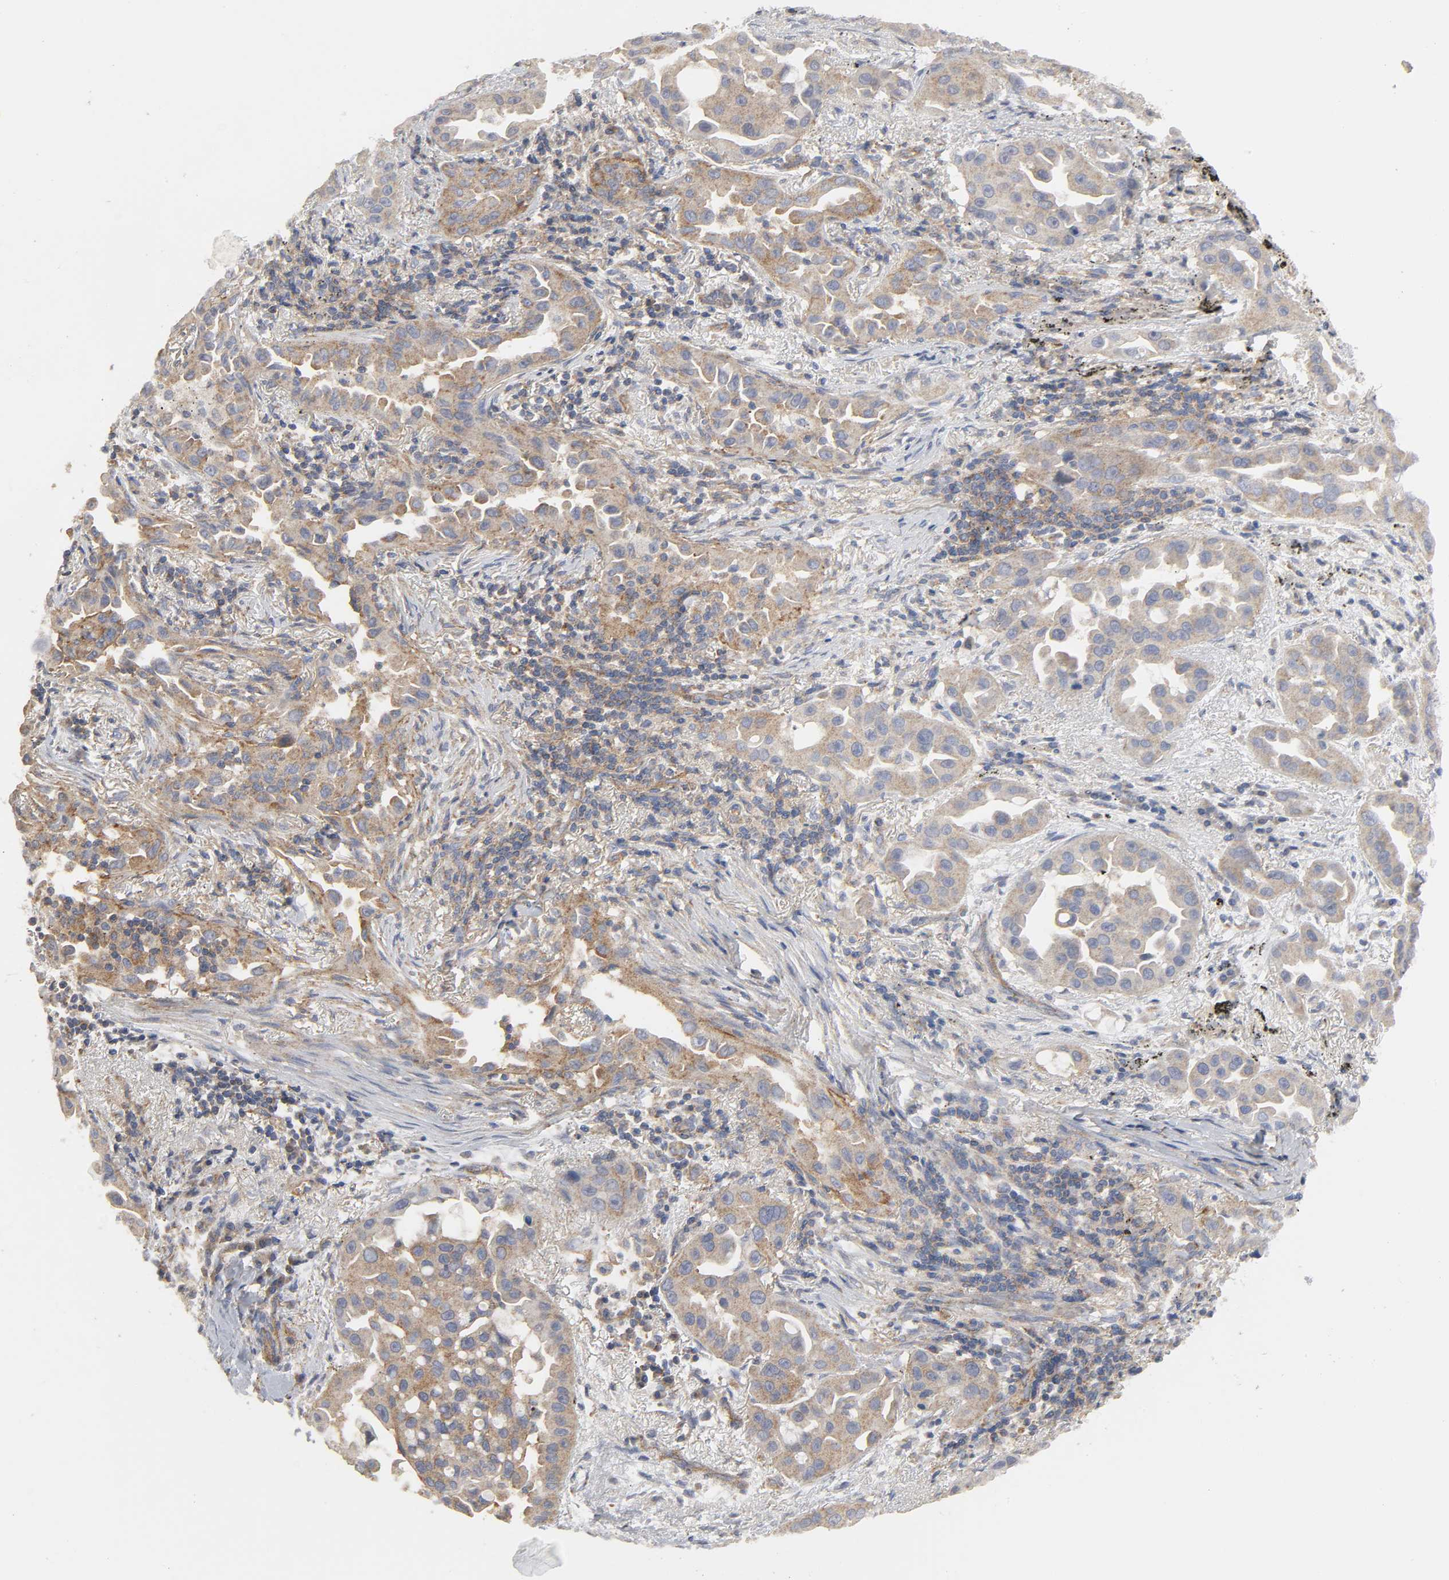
{"staining": {"intensity": "strong", "quantity": ">75%", "location": "cytoplasmic/membranous"}, "tissue": "lung cancer", "cell_type": "Tumor cells", "image_type": "cancer", "snomed": [{"axis": "morphology", "description": "Normal tissue, NOS"}, {"axis": "morphology", "description": "Adenocarcinoma, NOS"}, {"axis": "topography", "description": "Bronchus"}], "caption": "Tumor cells display high levels of strong cytoplasmic/membranous expression in about >75% of cells in human lung cancer (adenocarcinoma).", "gene": "SH3GLB1", "patient": {"sex": "male", "age": 68}}